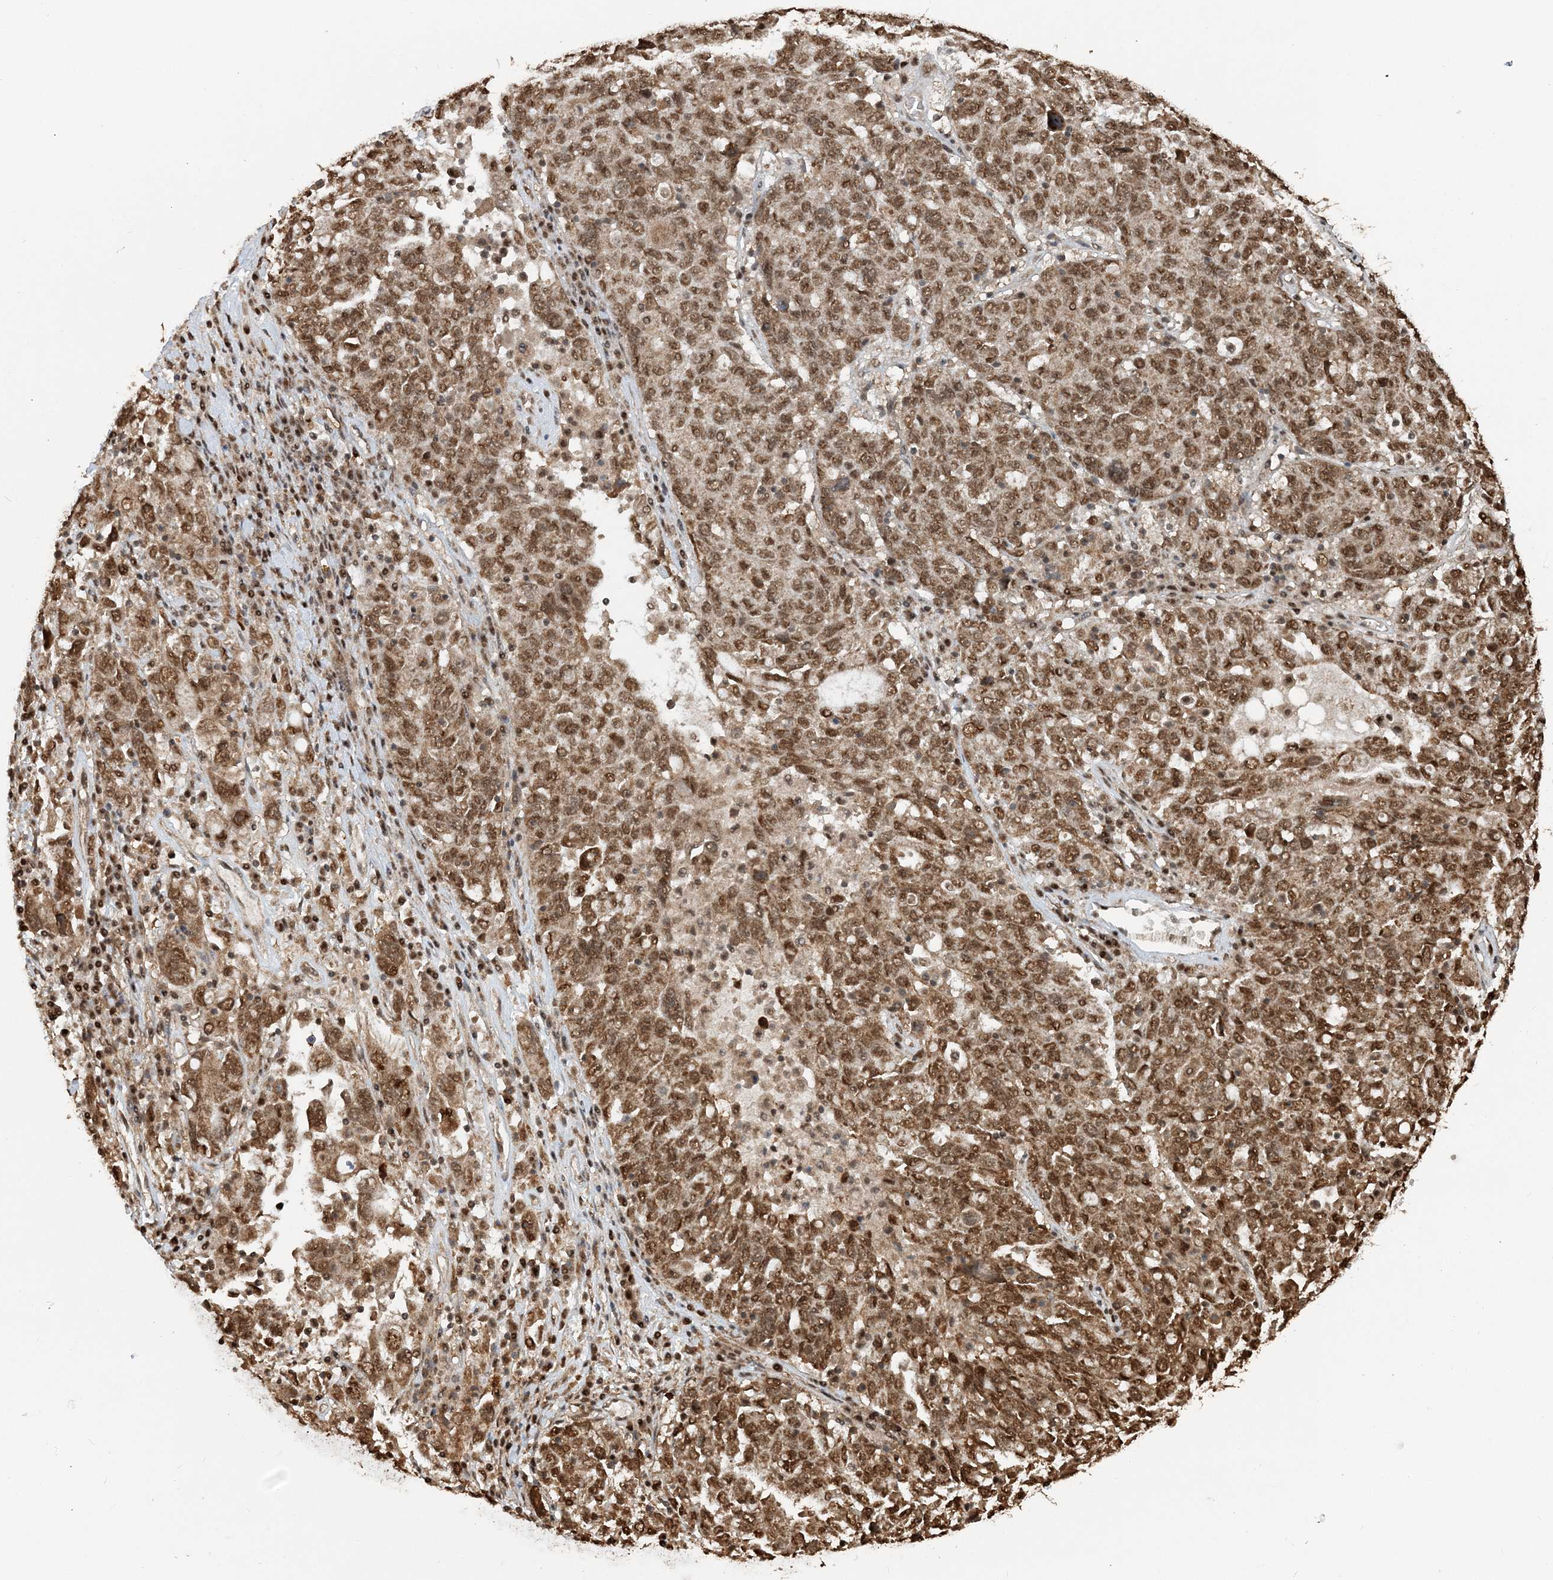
{"staining": {"intensity": "moderate", "quantity": ">75%", "location": "nuclear"}, "tissue": "ovarian cancer", "cell_type": "Tumor cells", "image_type": "cancer", "snomed": [{"axis": "morphology", "description": "Carcinoma, endometroid"}, {"axis": "topography", "description": "Ovary"}], "caption": "Protein expression analysis of human ovarian cancer (endometroid carcinoma) reveals moderate nuclear staining in approximately >75% of tumor cells.", "gene": "ARHGAP35", "patient": {"sex": "female", "age": 62}}